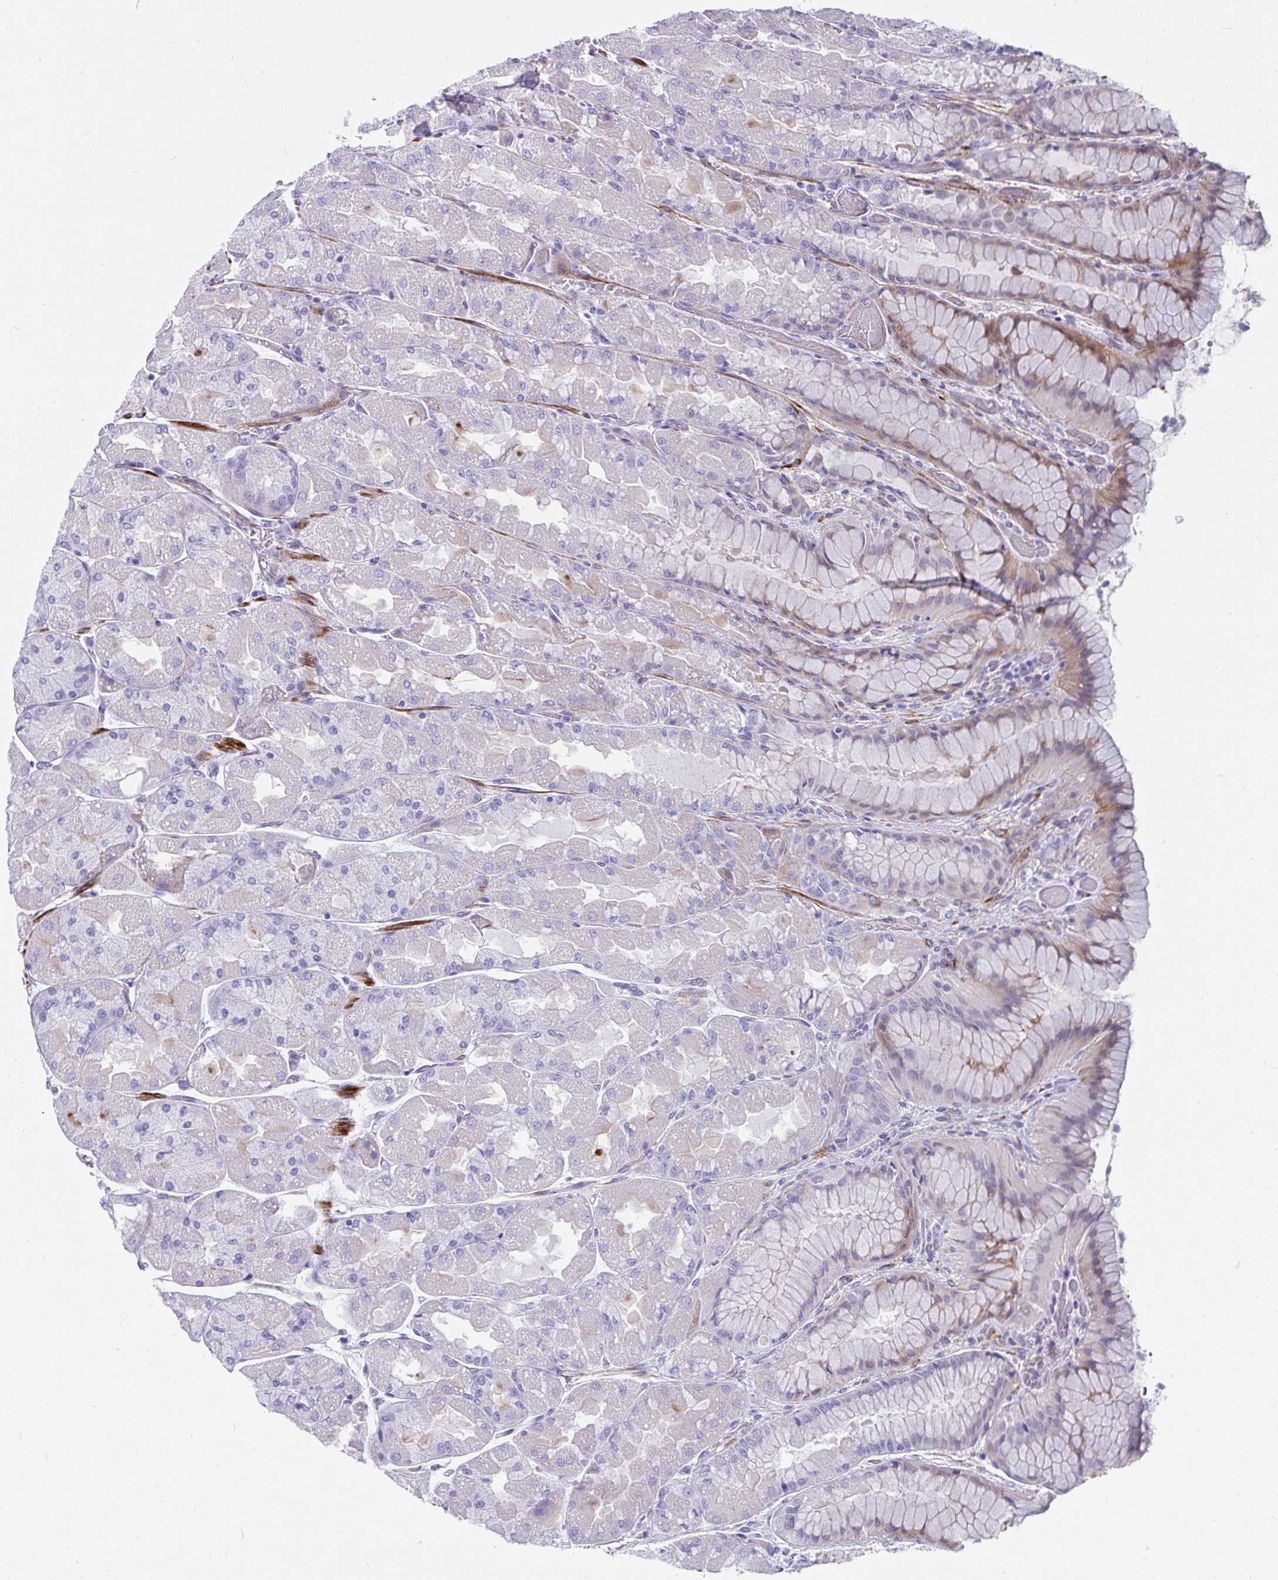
{"staining": {"intensity": "weak", "quantity": "<25%", "location": "cytoplasmic/membranous"}, "tissue": "stomach", "cell_type": "Glandular cells", "image_type": "normal", "snomed": [{"axis": "morphology", "description": "Normal tissue, NOS"}, {"axis": "topography", "description": "Stomach"}], "caption": "IHC histopathology image of normal stomach: human stomach stained with DAB shows no significant protein positivity in glandular cells. (DAB immunohistochemistry visualized using brightfield microscopy, high magnification).", "gene": "GRXCR2", "patient": {"sex": "female", "age": 61}}